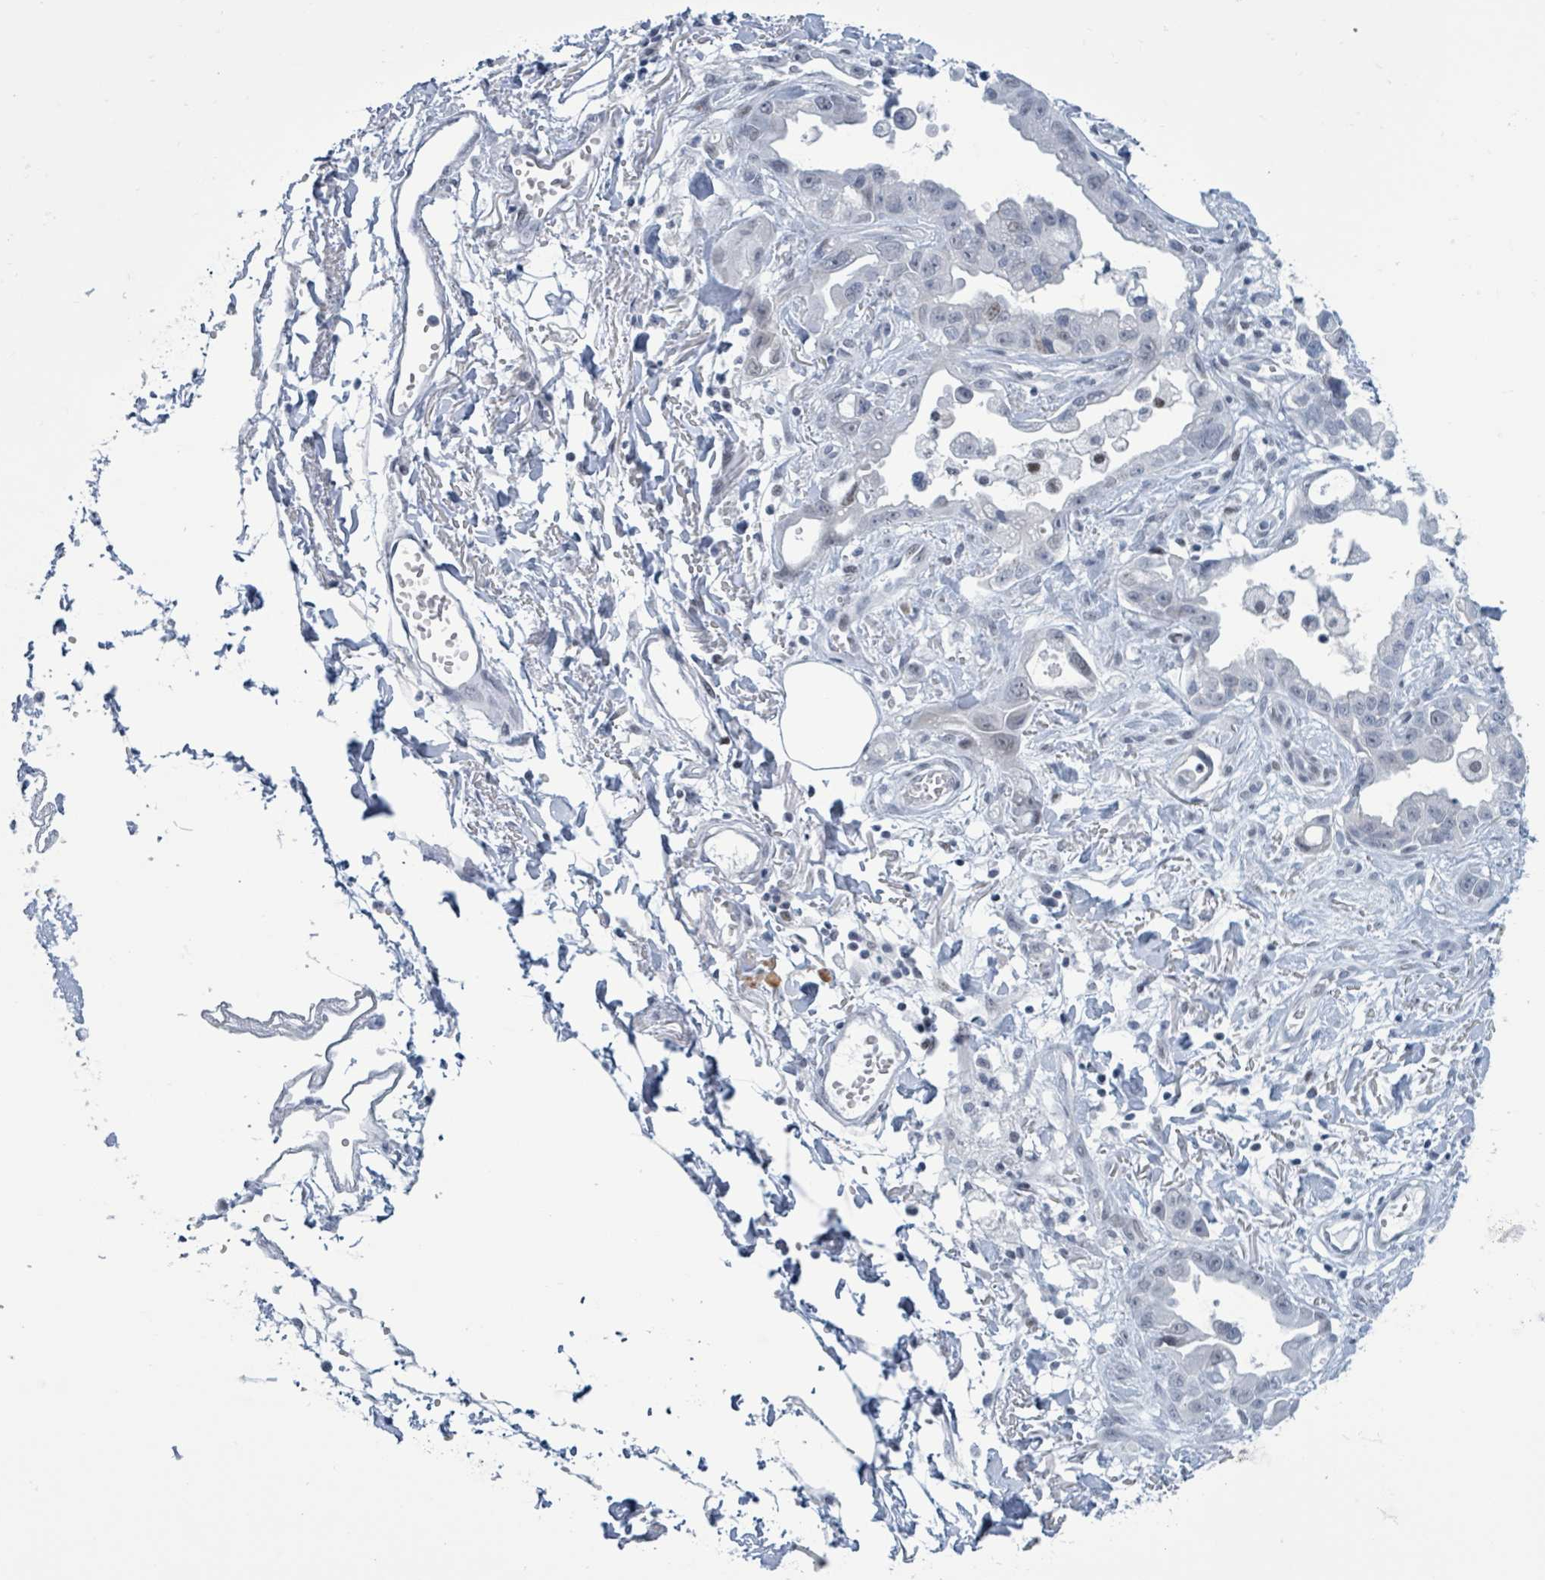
{"staining": {"intensity": "negative", "quantity": "none", "location": "none"}, "tissue": "stomach cancer", "cell_type": "Tumor cells", "image_type": "cancer", "snomed": [{"axis": "morphology", "description": "Adenocarcinoma, NOS"}, {"axis": "topography", "description": "Stomach"}], "caption": "Protein analysis of adenocarcinoma (stomach) exhibits no significant expression in tumor cells.", "gene": "CT45A5", "patient": {"sex": "male", "age": 55}}